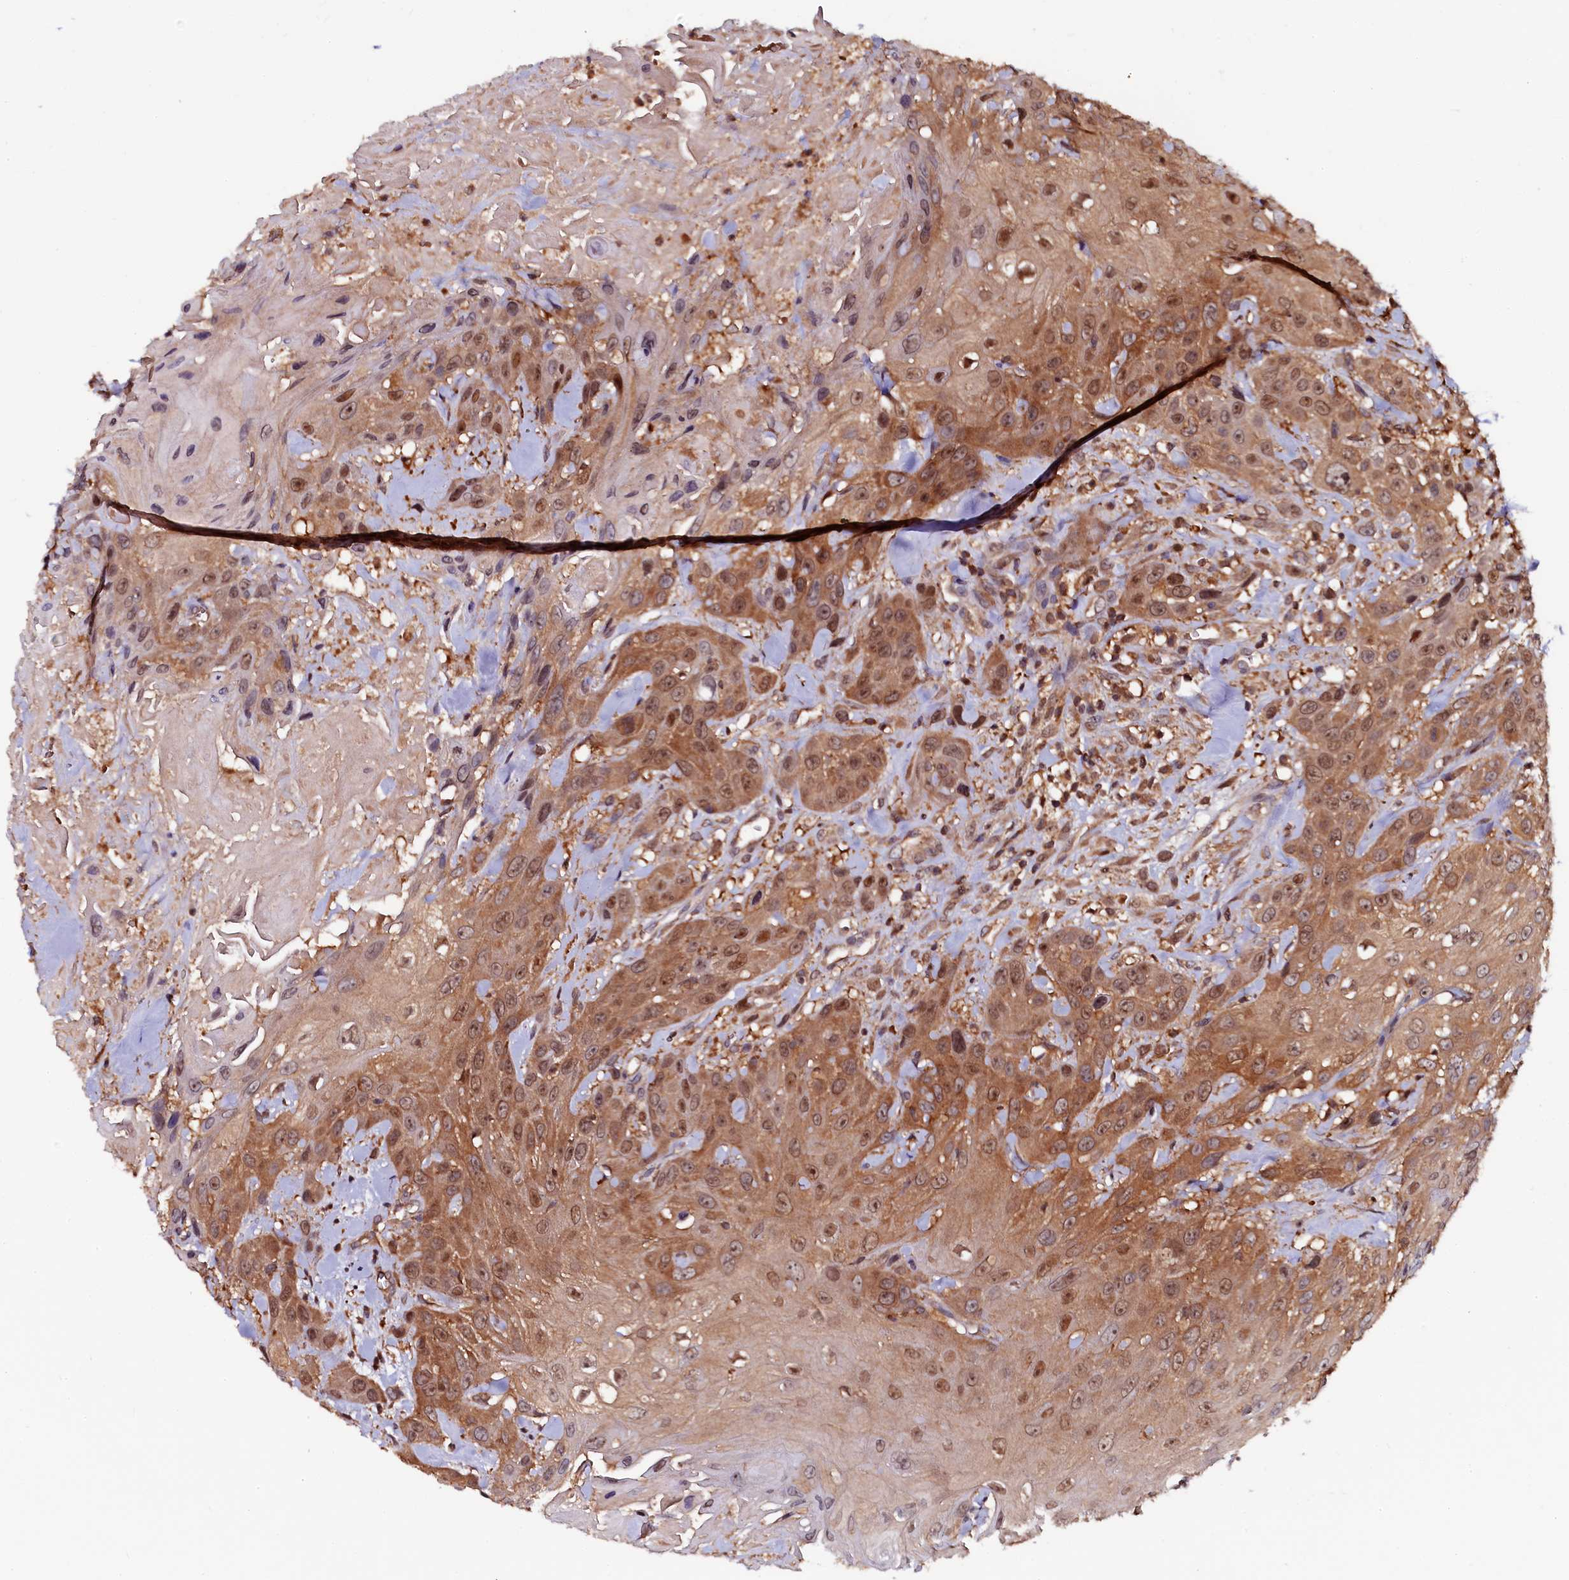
{"staining": {"intensity": "moderate", "quantity": ">75%", "location": "cytoplasmic/membranous,nuclear"}, "tissue": "head and neck cancer", "cell_type": "Tumor cells", "image_type": "cancer", "snomed": [{"axis": "morphology", "description": "Squamous cell carcinoma, NOS"}, {"axis": "topography", "description": "Head-Neck"}], "caption": "There is medium levels of moderate cytoplasmic/membranous and nuclear expression in tumor cells of squamous cell carcinoma (head and neck), as demonstrated by immunohistochemical staining (brown color).", "gene": "N4BP1", "patient": {"sex": "male", "age": 81}}